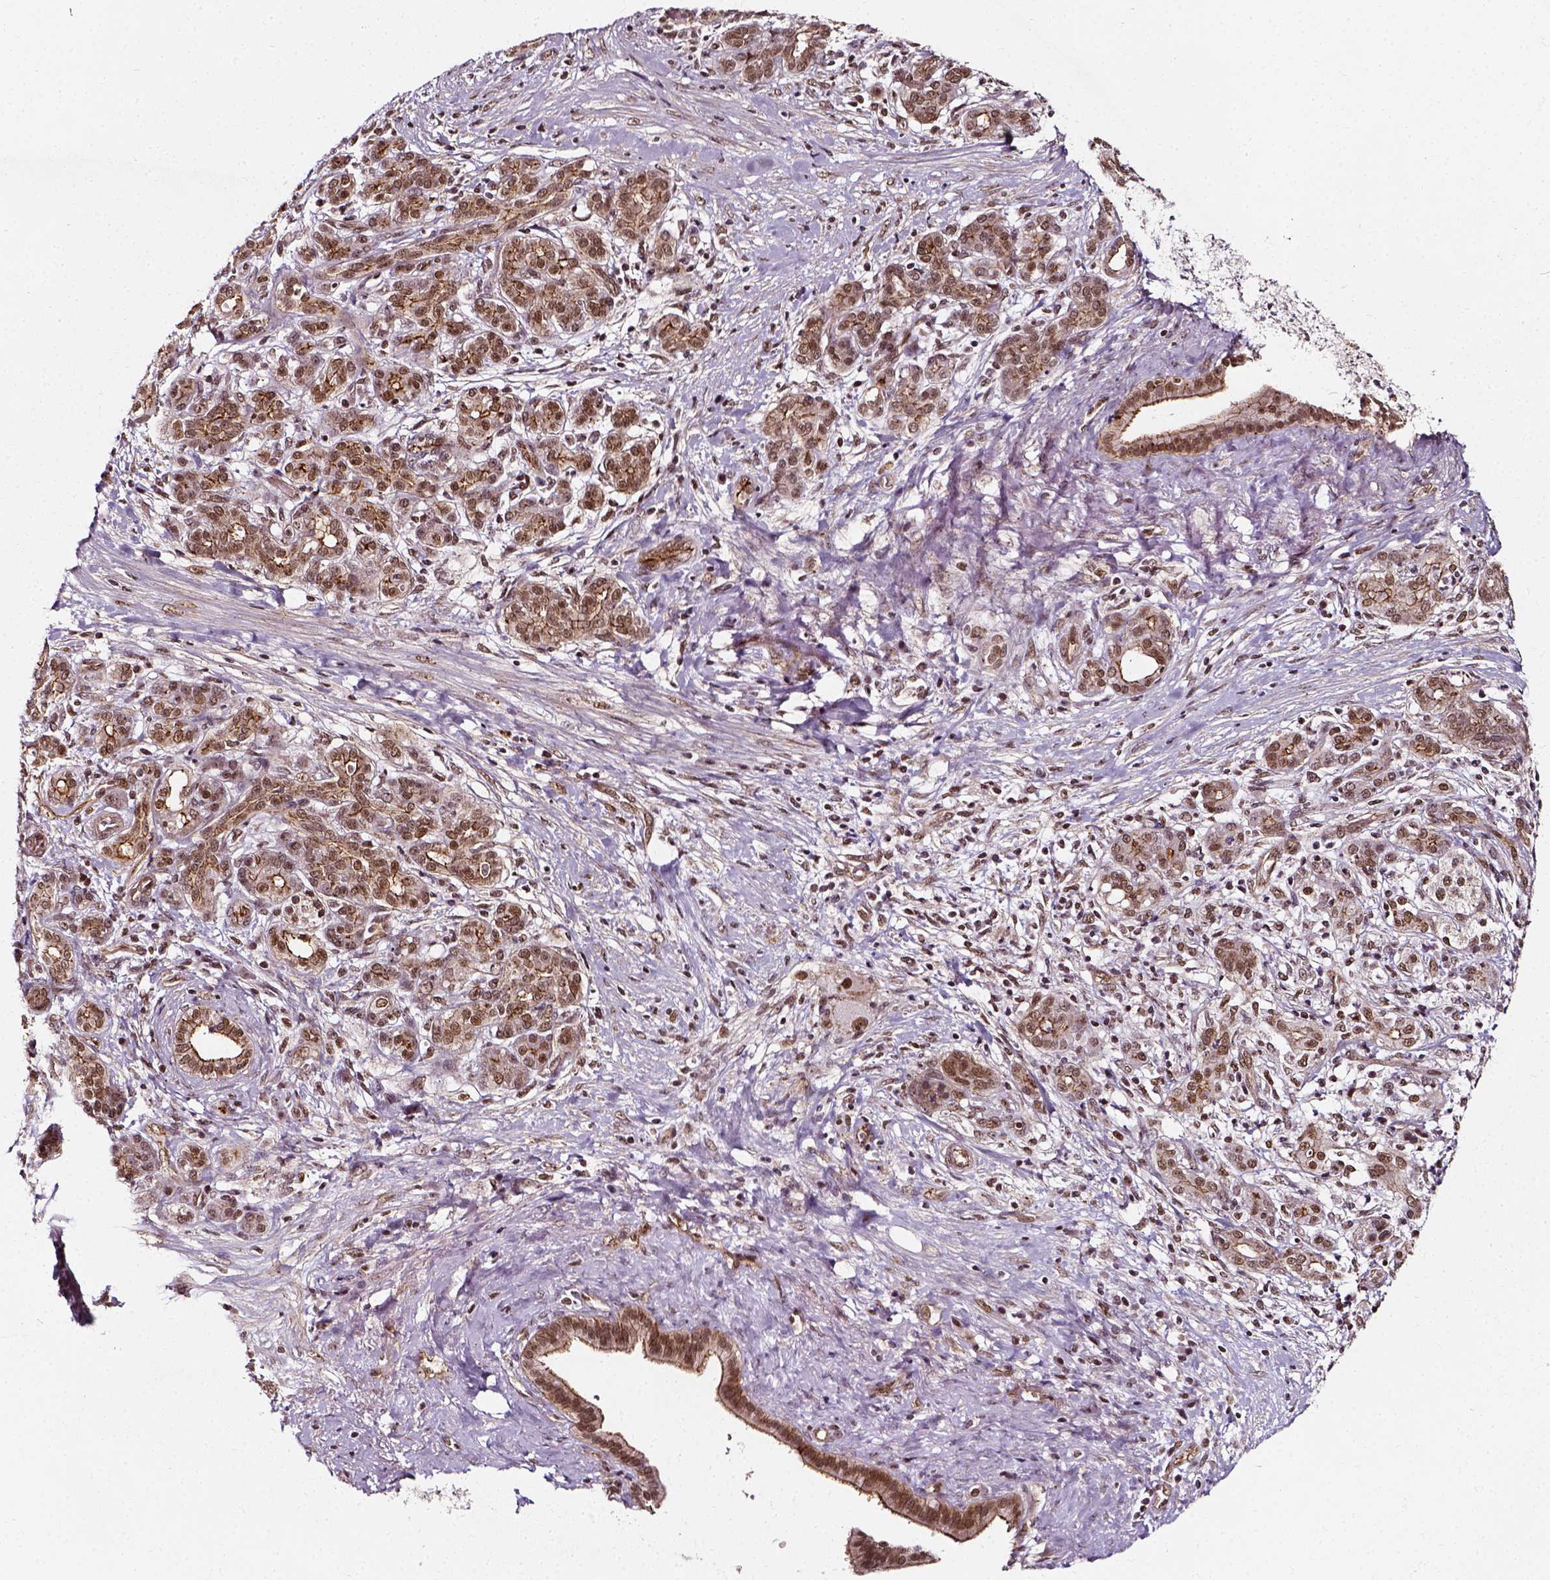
{"staining": {"intensity": "moderate", "quantity": "25%-75%", "location": "nuclear"}, "tissue": "pancreatic cancer", "cell_type": "Tumor cells", "image_type": "cancer", "snomed": [{"axis": "morphology", "description": "Adenocarcinoma, NOS"}, {"axis": "topography", "description": "Pancreas"}], "caption": "A brown stain shows moderate nuclear staining of a protein in pancreatic adenocarcinoma tumor cells. (IHC, brightfield microscopy, high magnification).", "gene": "NACC1", "patient": {"sex": "male", "age": 44}}